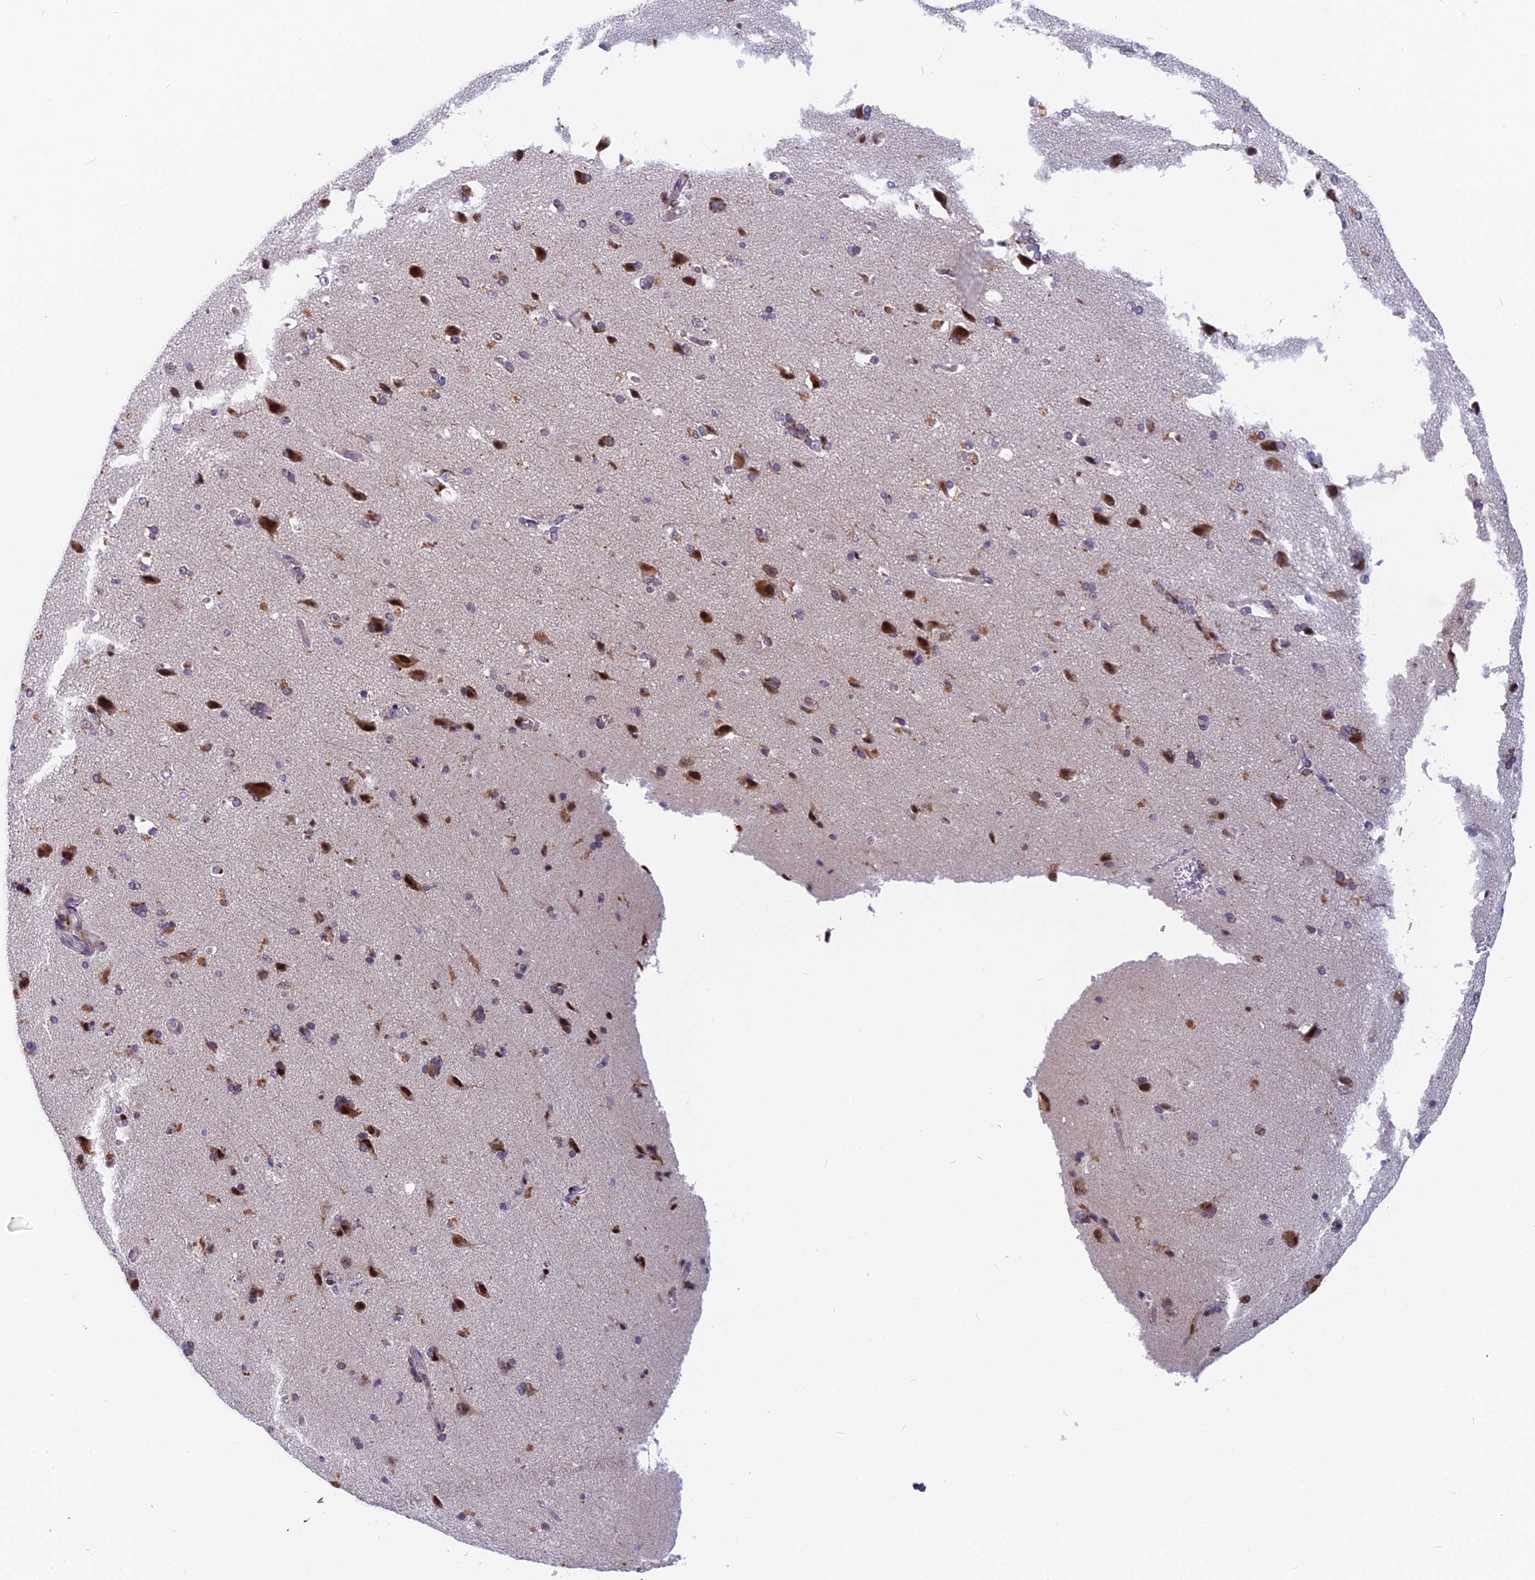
{"staining": {"intensity": "negative", "quantity": "none", "location": "none"}, "tissue": "cerebral cortex", "cell_type": "Endothelial cells", "image_type": "normal", "snomed": [{"axis": "morphology", "description": "Normal tissue, NOS"}, {"axis": "topography", "description": "Cerebral cortex"}], "caption": "Immunohistochemistry (IHC) image of benign cerebral cortex stained for a protein (brown), which displays no expression in endothelial cells.", "gene": "CMC1", "patient": {"sex": "male", "age": 62}}